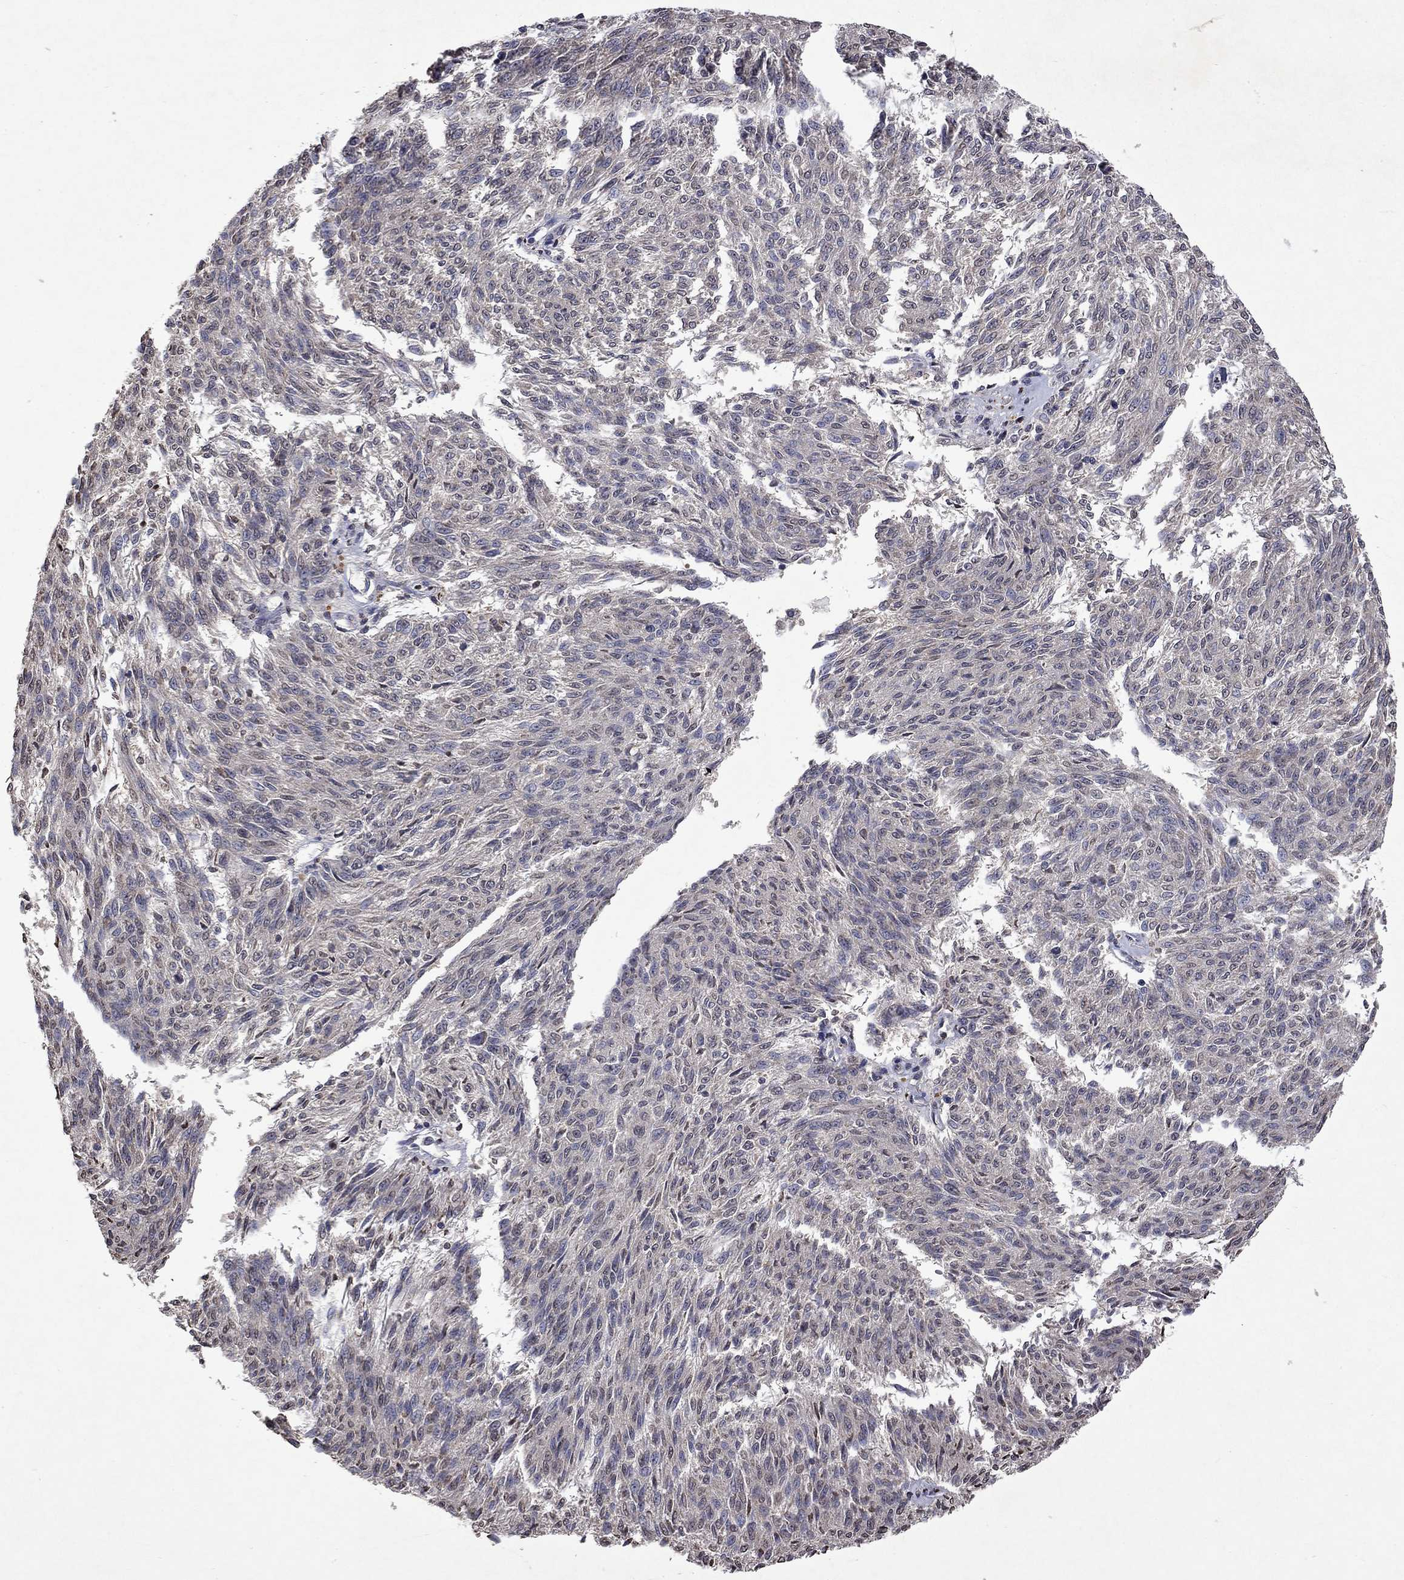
{"staining": {"intensity": "negative", "quantity": "none", "location": "none"}, "tissue": "melanoma", "cell_type": "Tumor cells", "image_type": "cancer", "snomed": [{"axis": "morphology", "description": "Malignant melanoma, NOS"}, {"axis": "topography", "description": "Skin"}], "caption": "Tumor cells are negative for brown protein staining in melanoma.", "gene": "TTC38", "patient": {"sex": "female", "age": 72}}